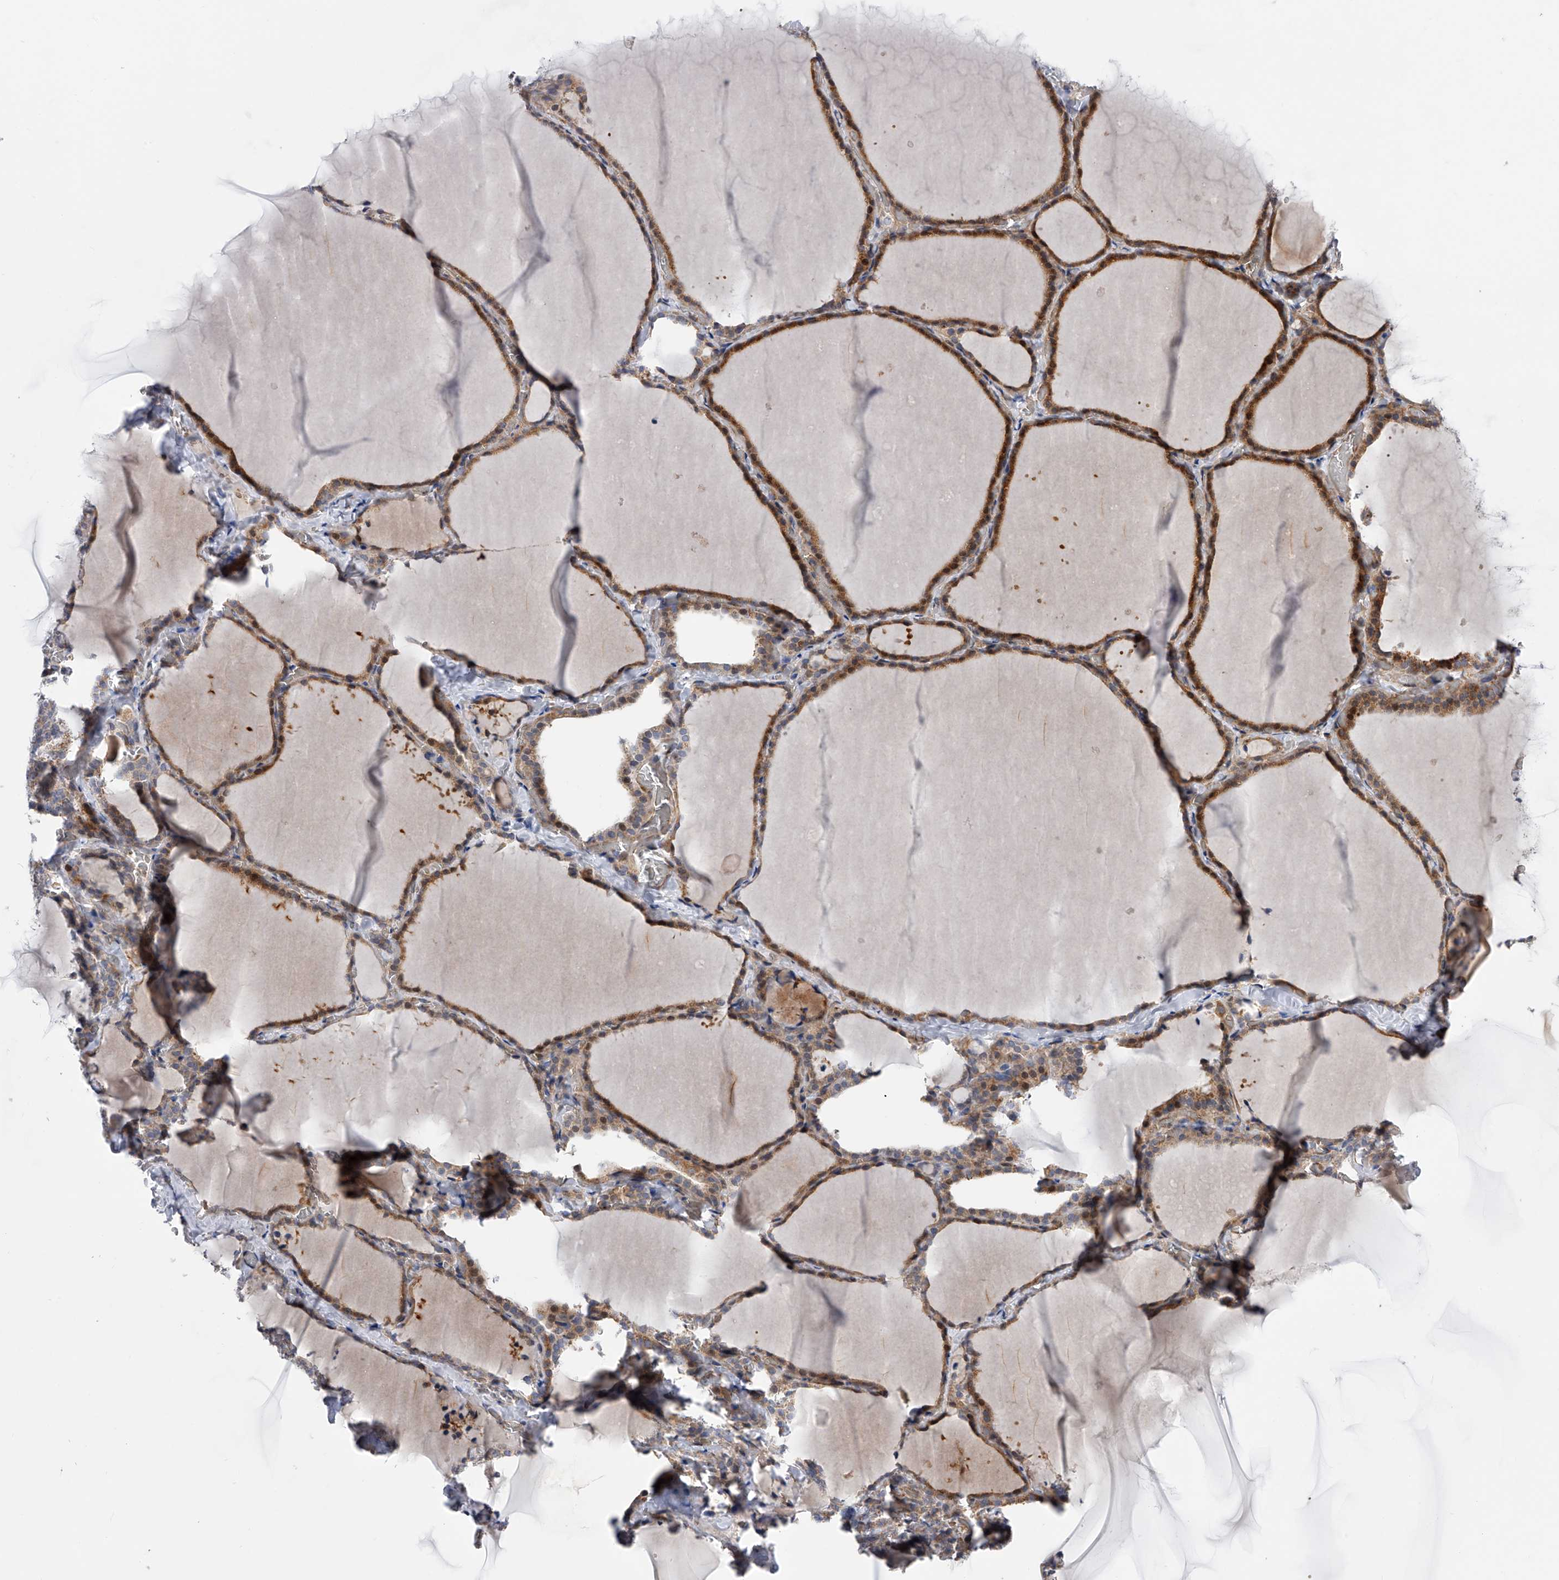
{"staining": {"intensity": "moderate", "quantity": ">75%", "location": "cytoplasmic/membranous"}, "tissue": "thyroid gland", "cell_type": "Glandular cells", "image_type": "normal", "snomed": [{"axis": "morphology", "description": "Normal tissue, NOS"}, {"axis": "topography", "description": "Thyroid gland"}], "caption": "IHC (DAB) staining of normal human thyroid gland demonstrates moderate cytoplasmic/membranous protein staining in approximately >75% of glandular cells. (Brightfield microscopy of DAB IHC at high magnification).", "gene": "PDSS2", "patient": {"sex": "female", "age": 22}}